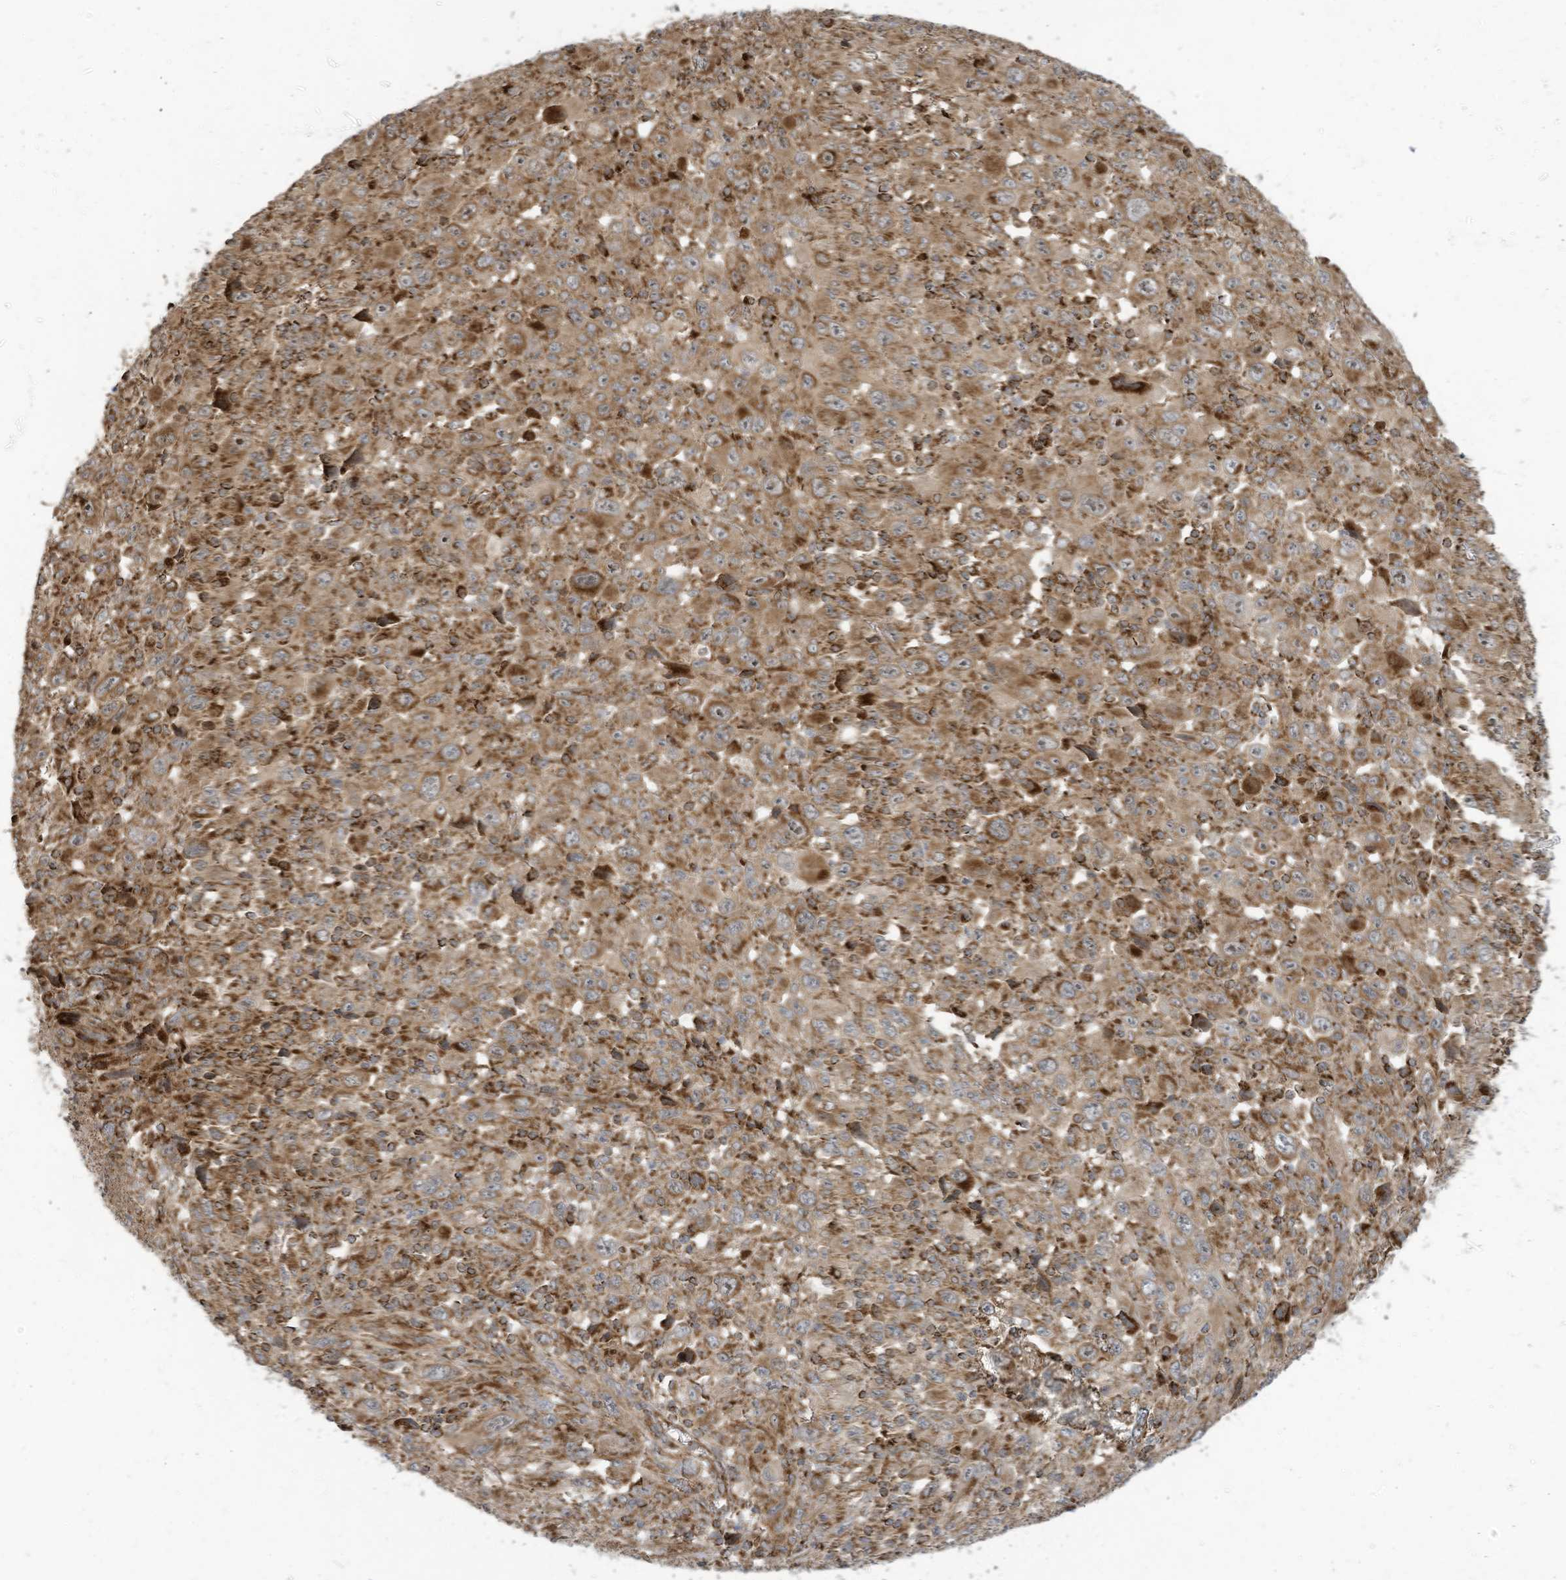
{"staining": {"intensity": "moderate", "quantity": ">75%", "location": "cytoplasmic/membranous"}, "tissue": "melanoma", "cell_type": "Tumor cells", "image_type": "cancer", "snomed": [{"axis": "morphology", "description": "Malignant melanoma, Metastatic site"}, {"axis": "topography", "description": "Skin"}], "caption": "A medium amount of moderate cytoplasmic/membranous positivity is seen in approximately >75% of tumor cells in malignant melanoma (metastatic site) tissue. (DAB IHC with brightfield microscopy, high magnification).", "gene": "COX10", "patient": {"sex": "female", "age": 56}}